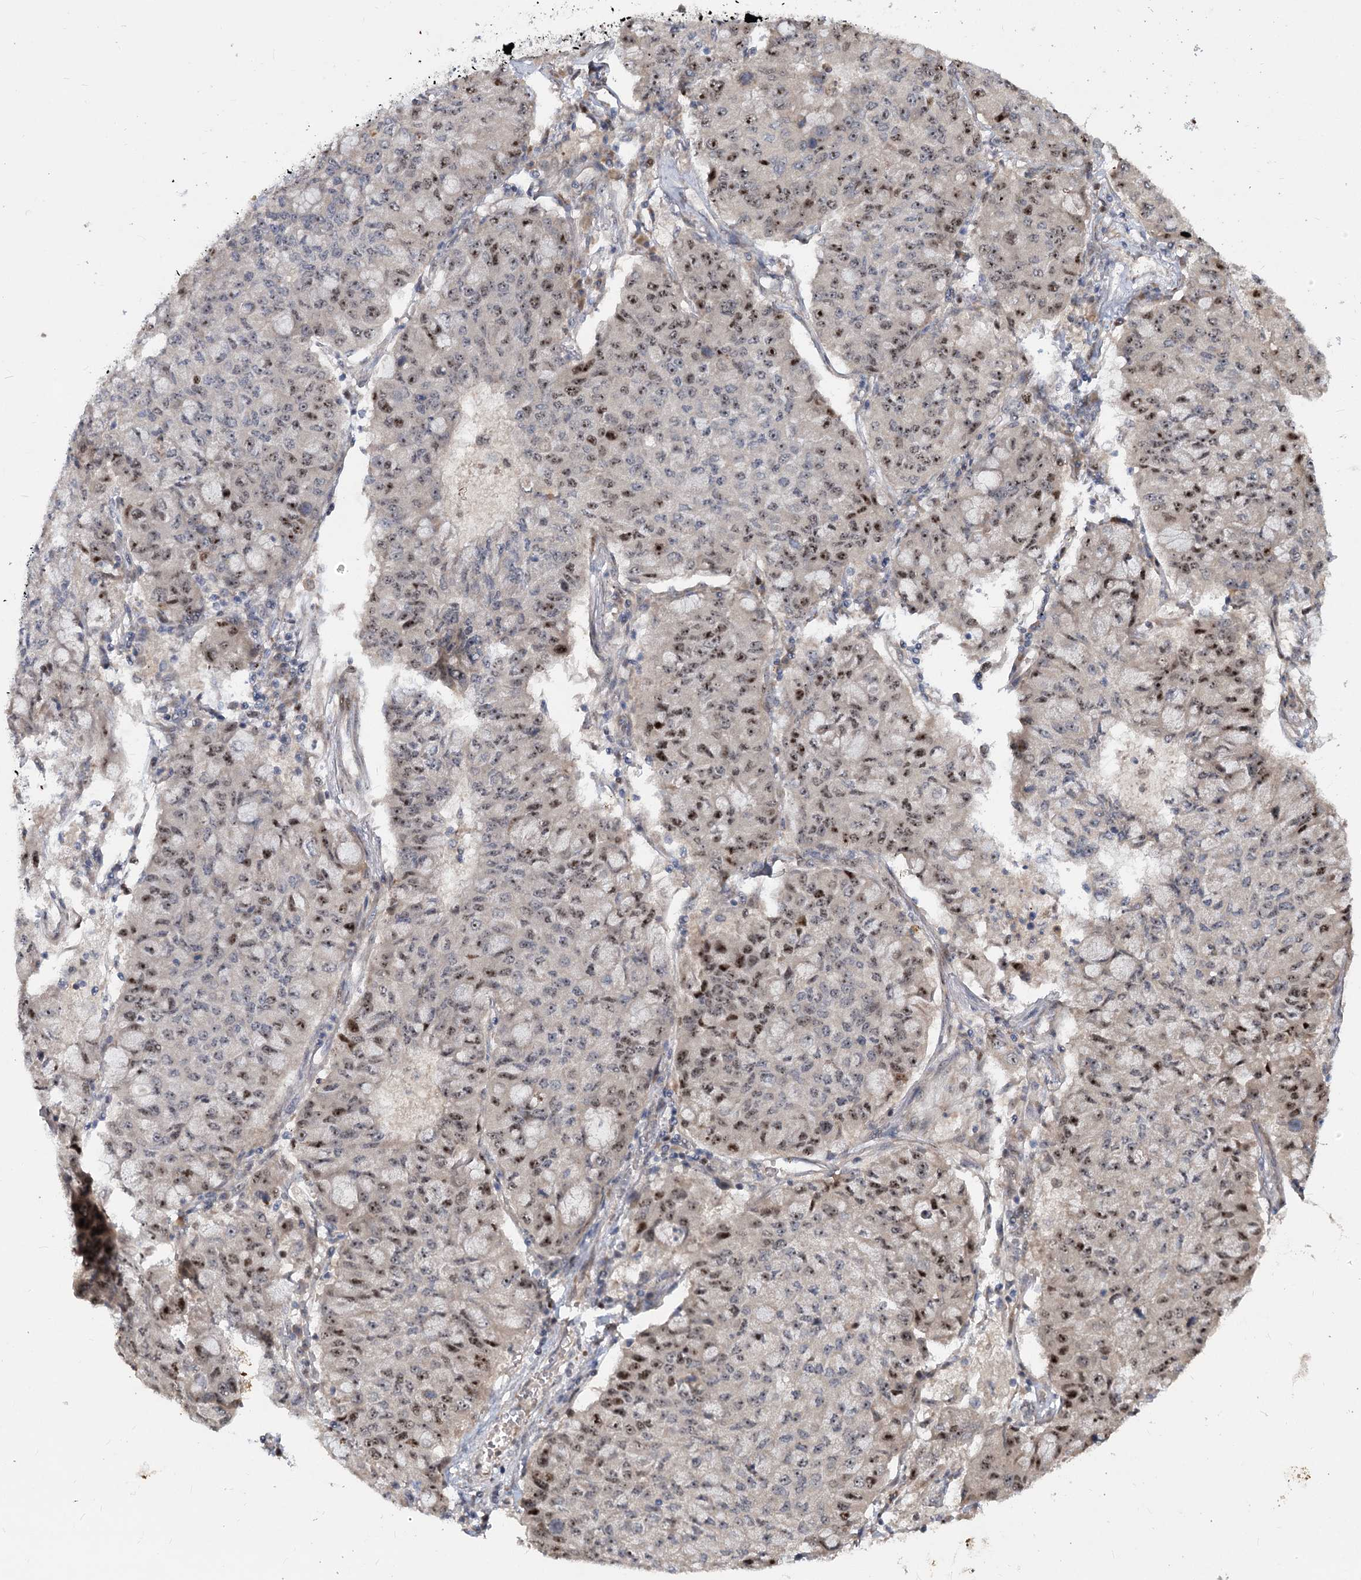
{"staining": {"intensity": "moderate", "quantity": "25%-75%", "location": "nuclear"}, "tissue": "lung cancer", "cell_type": "Tumor cells", "image_type": "cancer", "snomed": [{"axis": "morphology", "description": "Squamous cell carcinoma, NOS"}, {"axis": "topography", "description": "Lung"}], "caption": "This image demonstrates lung cancer (squamous cell carcinoma) stained with immunohistochemistry to label a protein in brown. The nuclear of tumor cells show moderate positivity for the protein. Nuclei are counter-stained blue.", "gene": "PIK3C2A", "patient": {"sex": "male", "age": 74}}